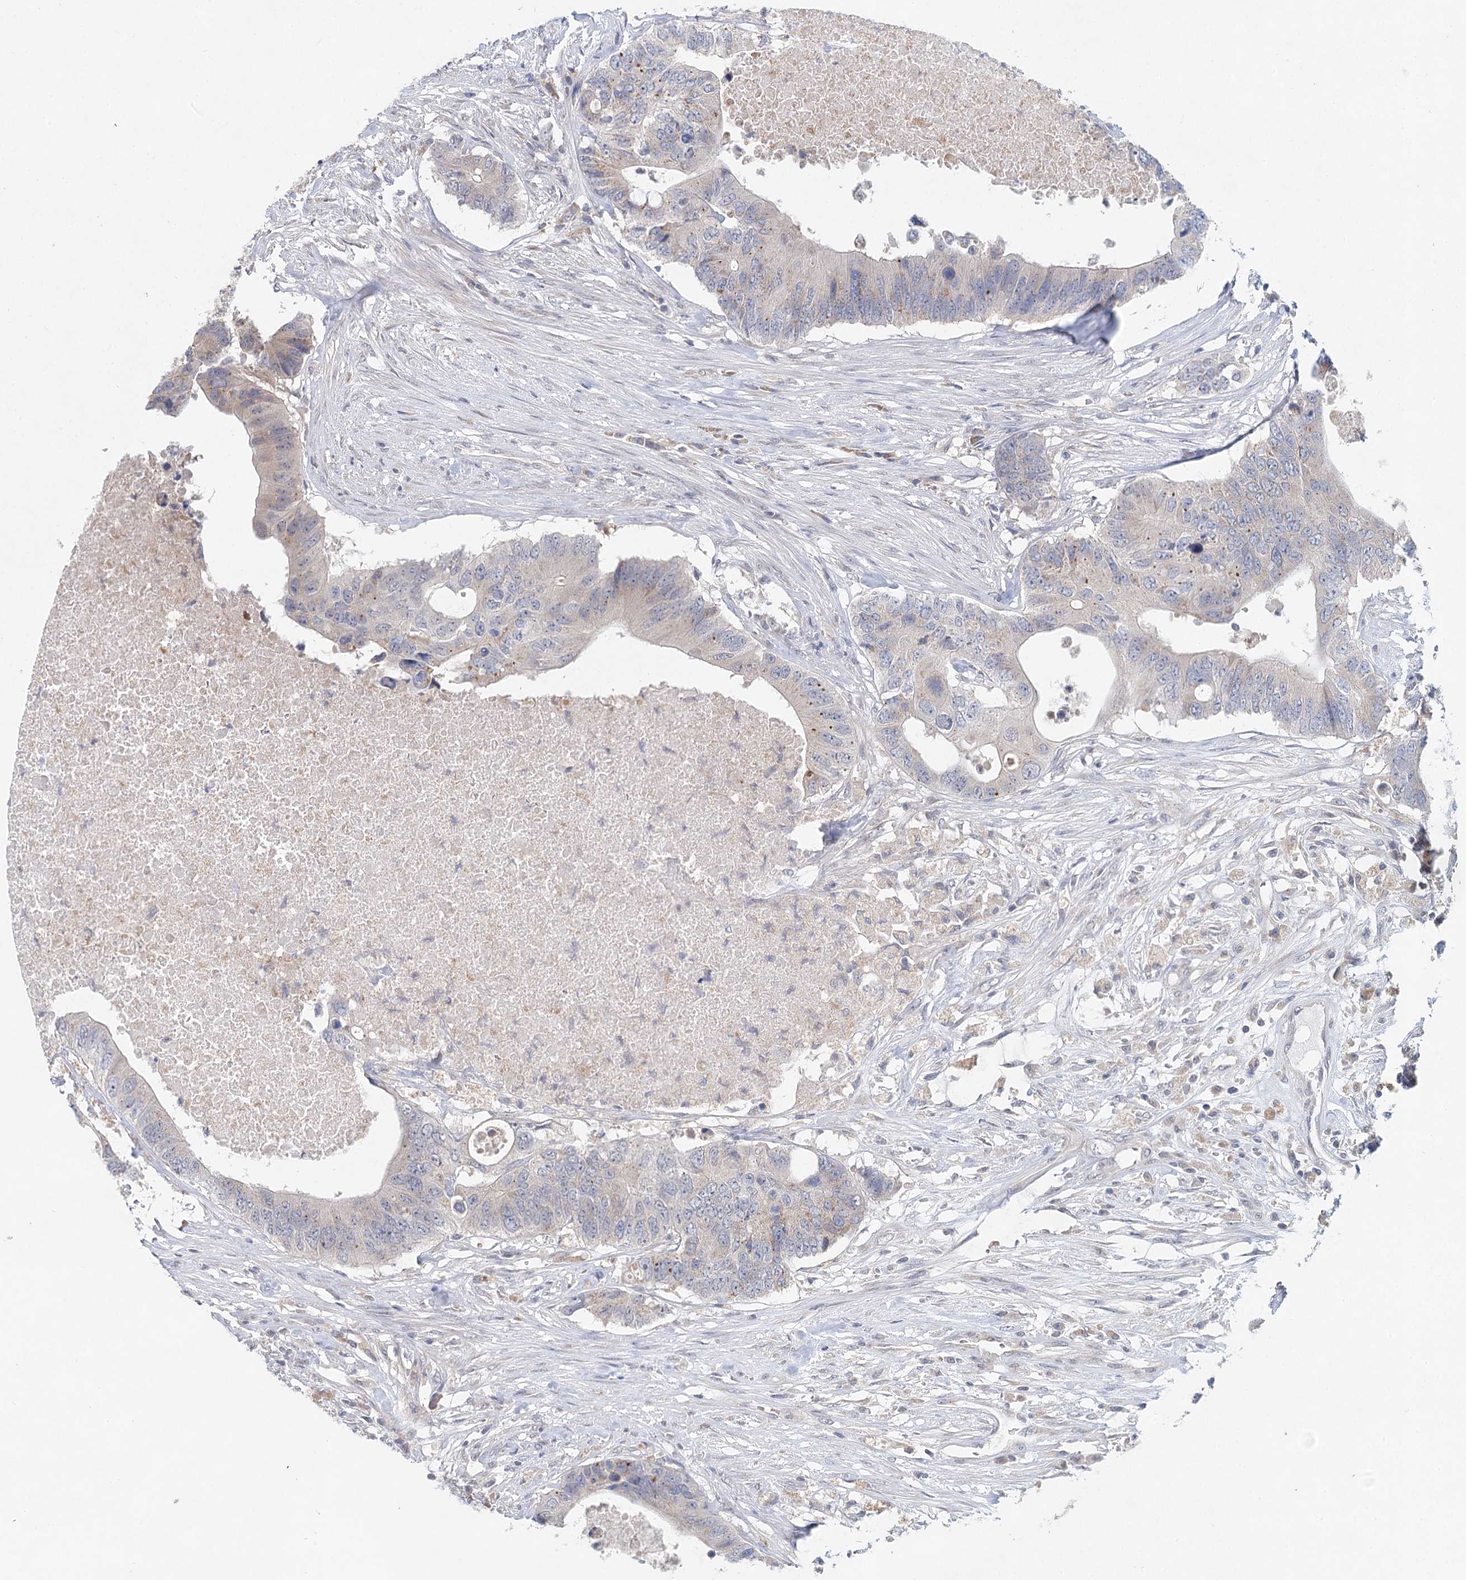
{"staining": {"intensity": "negative", "quantity": "none", "location": "none"}, "tissue": "colorectal cancer", "cell_type": "Tumor cells", "image_type": "cancer", "snomed": [{"axis": "morphology", "description": "Adenocarcinoma, NOS"}, {"axis": "topography", "description": "Colon"}], "caption": "An image of human colorectal cancer is negative for staining in tumor cells.", "gene": "BLTP1", "patient": {"sex": "male", "age": 71}}